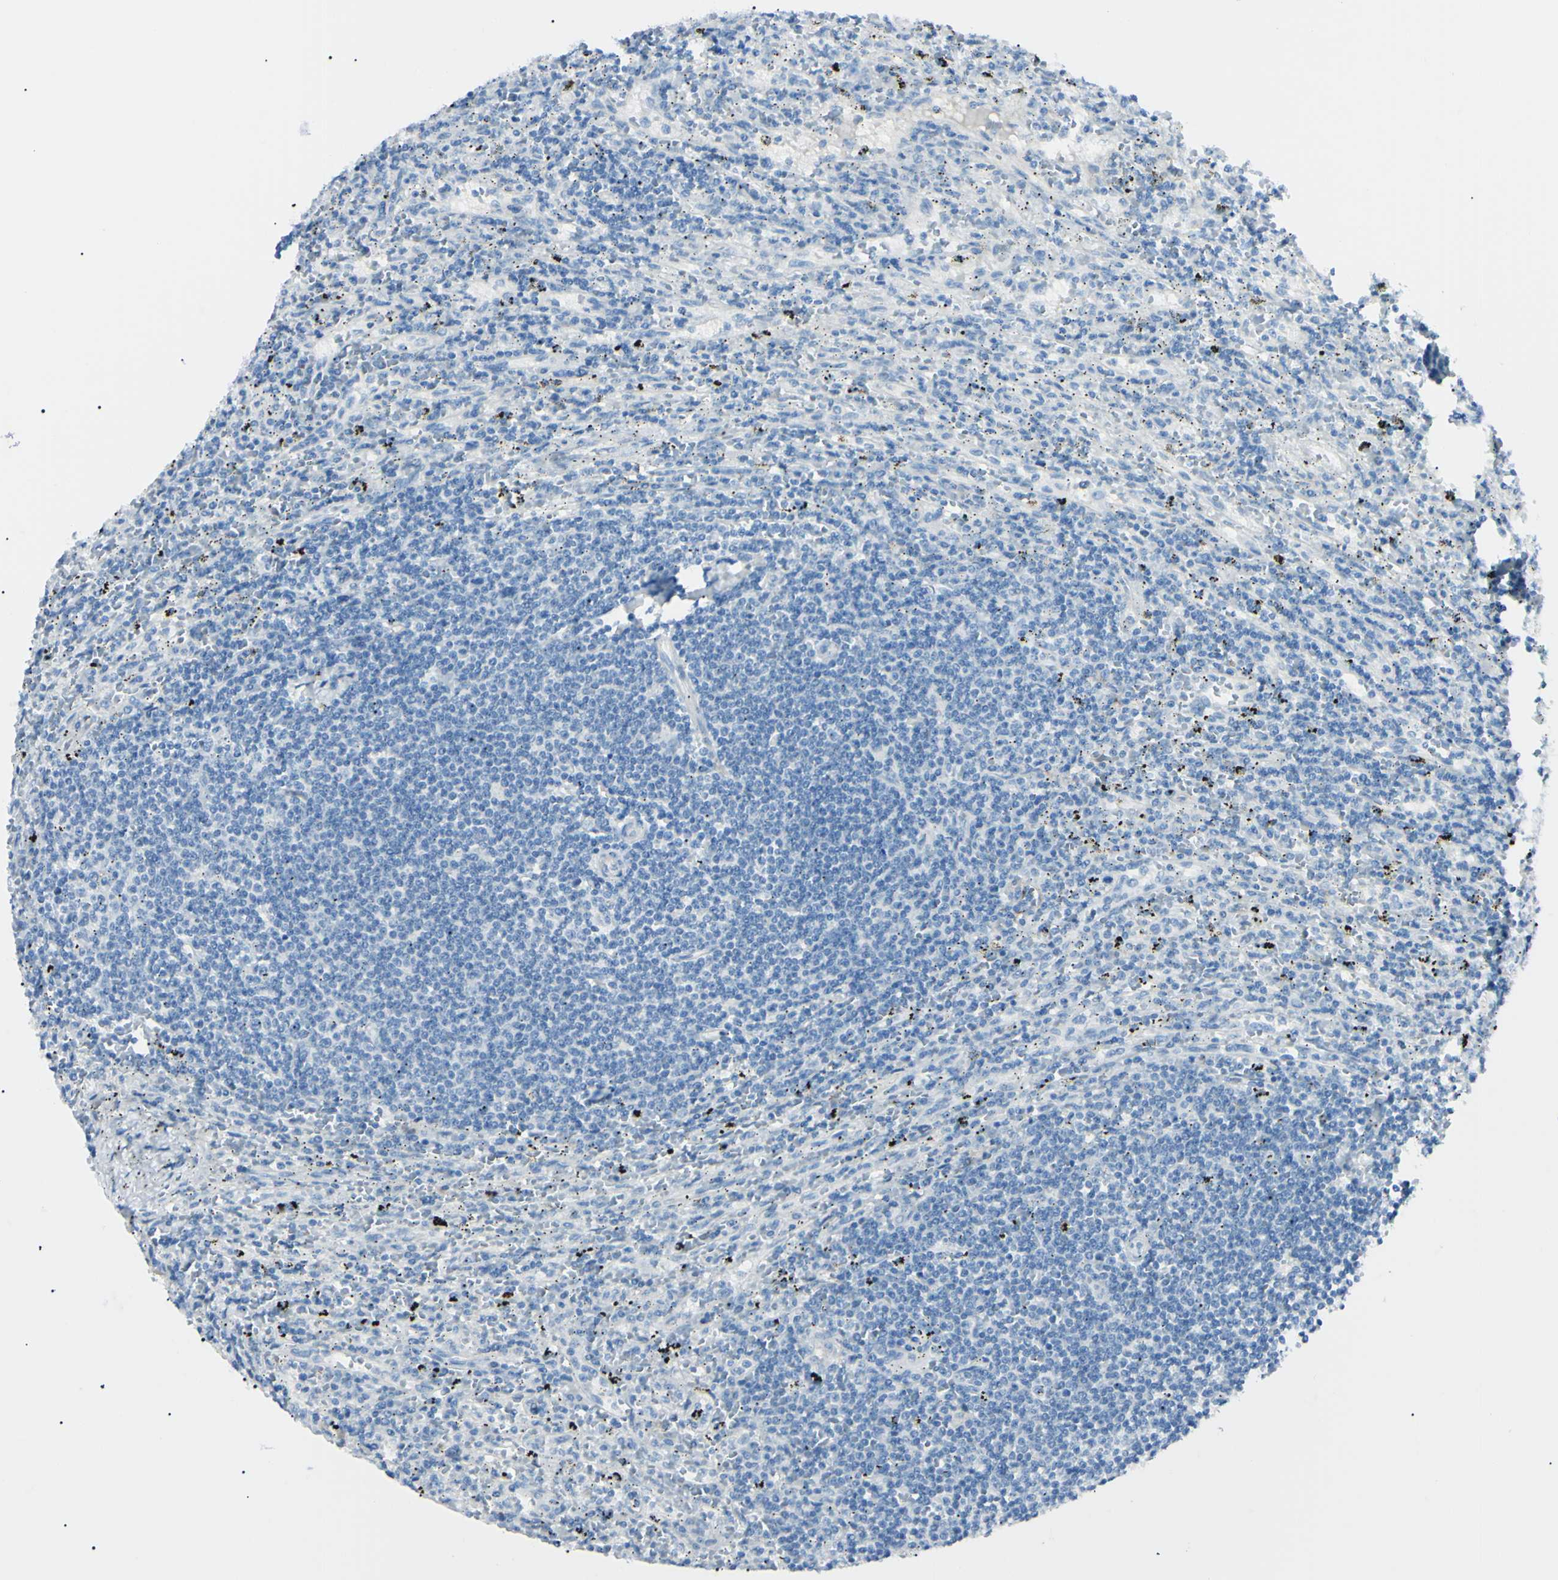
{"staining": {"intensity": "negative", "quantity": "none", "location": "none"}, "tissue": "lymphoma", "cell_type": "Tumor cells", "image_type": "cancer", "snomed": [{"axis": "morphology", "description": "Malignant lymphoma, non-Hodgkin's type, Low grade"}, {"axis": "topography", "description": "Spleen"}], "caption": "Lymphoma was stained to show a protein in brown. There is no significant staining in tumor cells.", "gene": "FOLH1", "patient": {"sex": "male", "age": 76}}